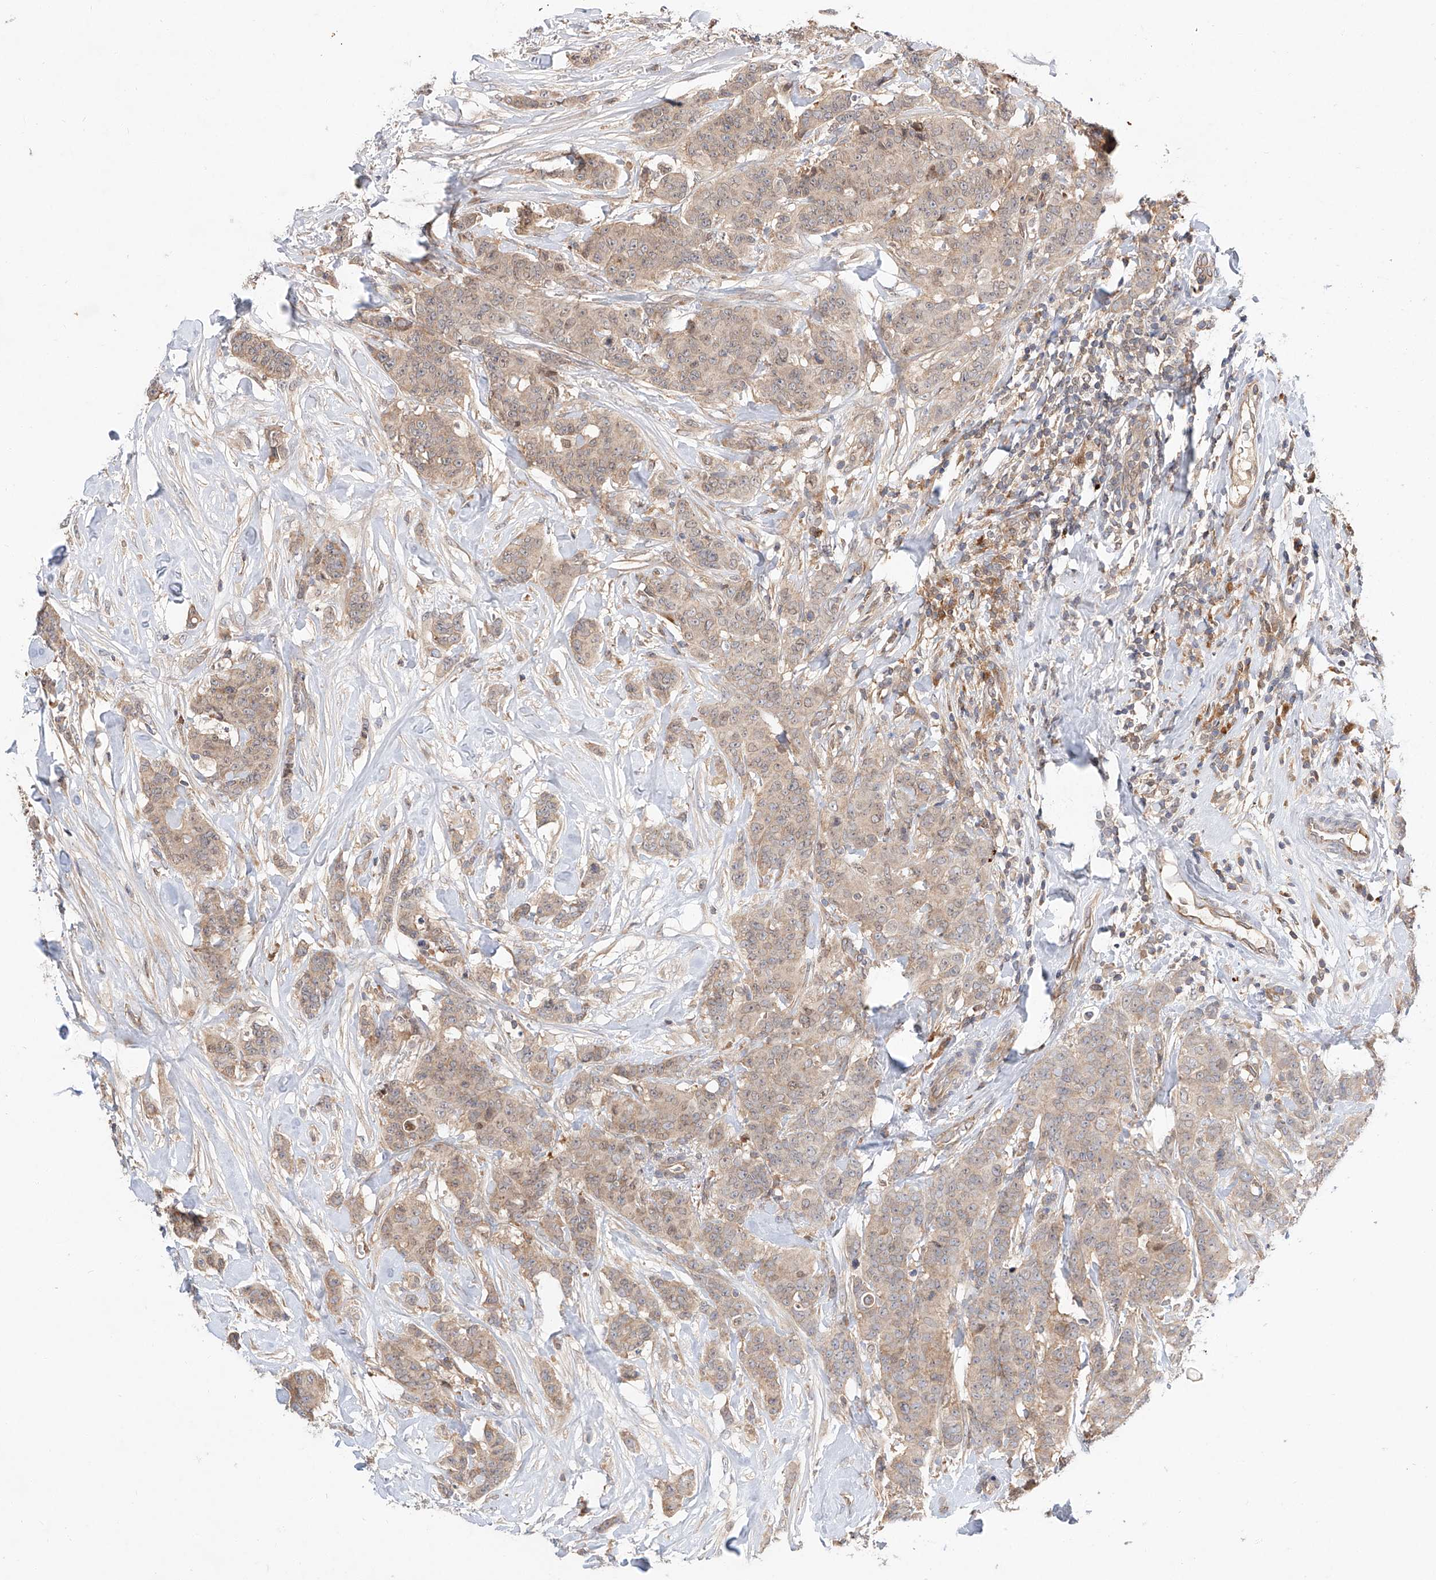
{"staining": {"intensity": "weak", "quantity": ">75%", "location": "cytoplasmic/membranous"}, "tissue": "breast cancer", "cell_type": "Tumor cells", "image_type": "cancer", "snomed": [{"axis": "morphology", "description": "Duct carcinoma"}, {"axis": "topography", "description": "Breast"}], "caption": "Protein staining of breast cancer tissue demonstrates weak cytoplasmic/membranous positivity in about >75% of tumor cells. (IHC, brightfield microscopy, high magnification).", "gene": "DIRAS3", "patient": {"sex": "female", "age": 40}}